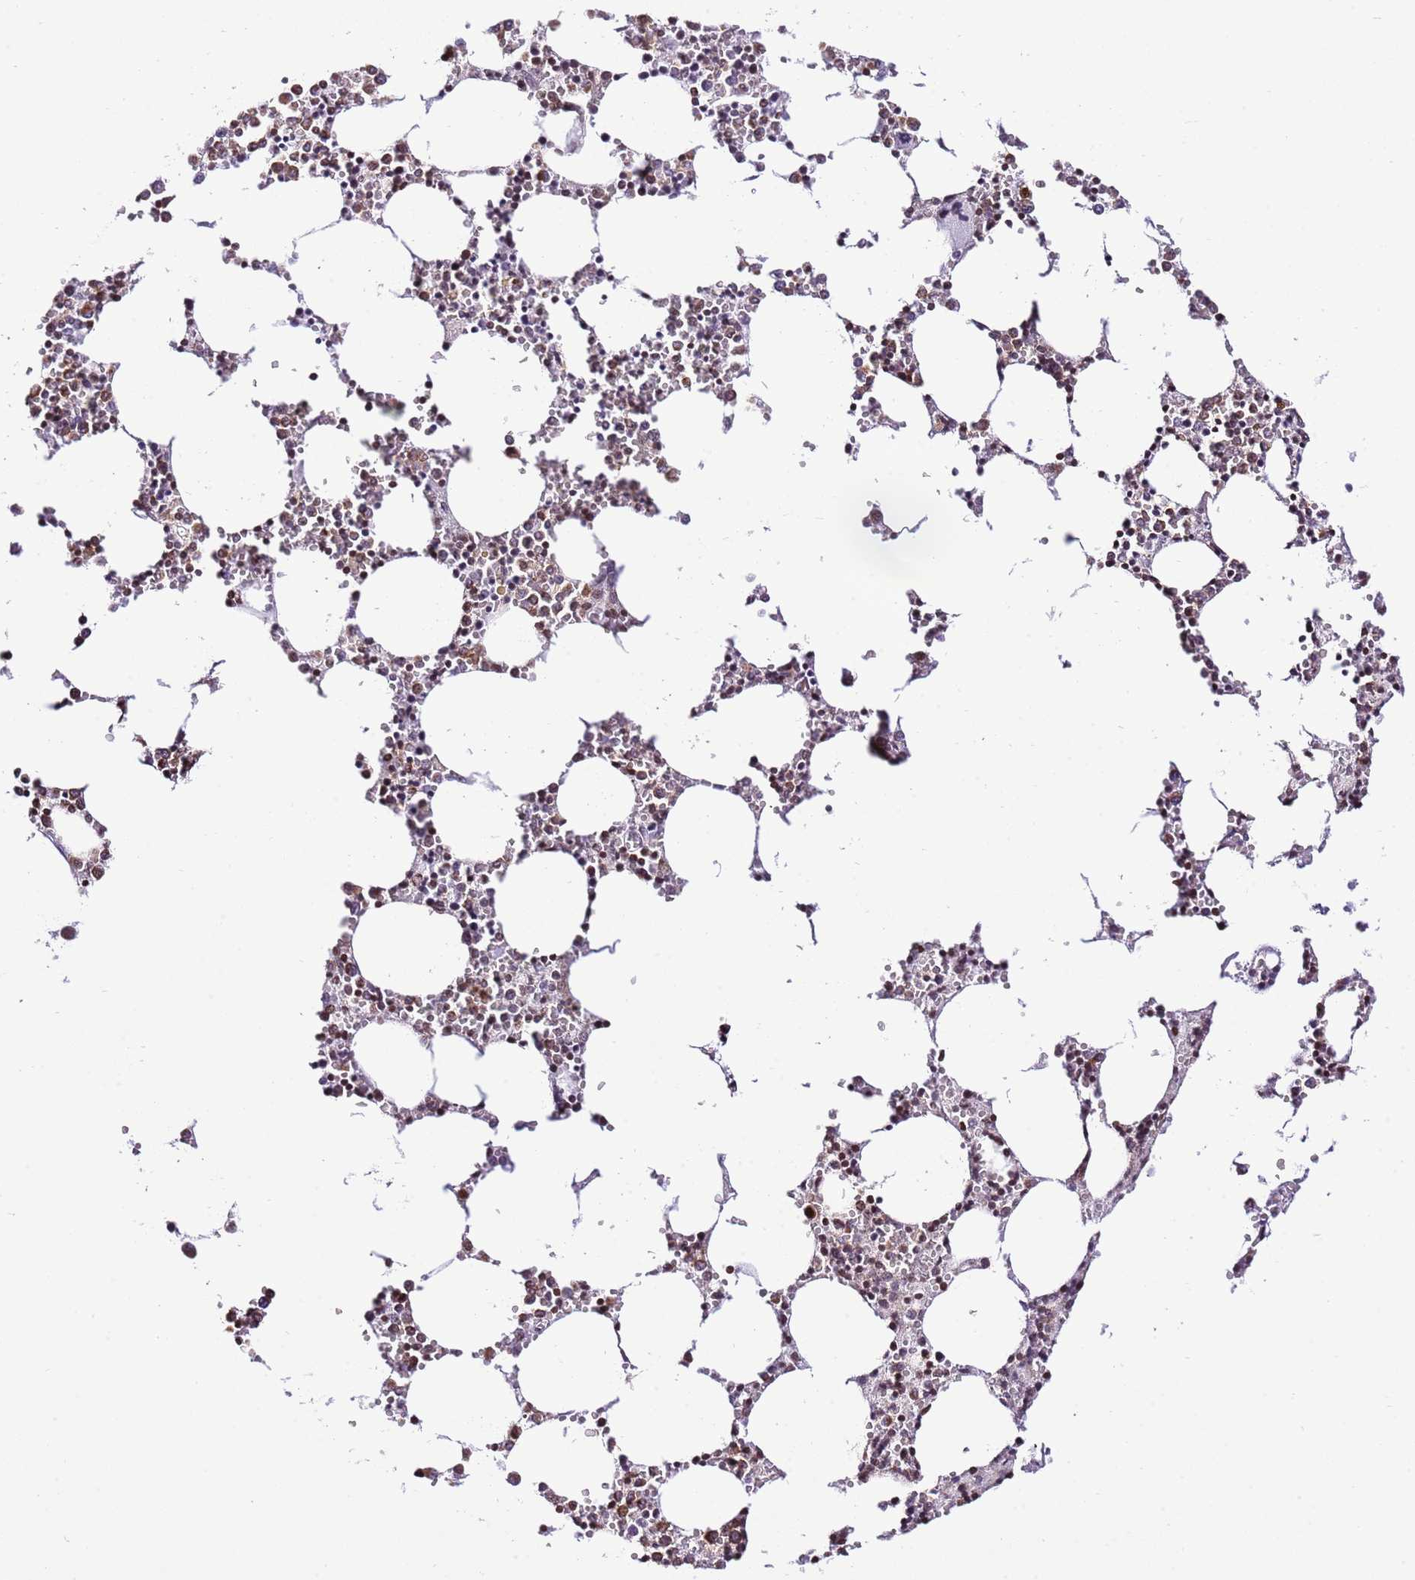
{"staining": {"intensity": "strong", "quantity": "25%-75%", "location": "cytoplasmic/membranous"}, "tissue": "bone marrow", "cell_type": "Hematopoietic cells", "image_type": "normal", "snomed": [{"axis": "morphology", "description": "Normal tissue, NOS"}, {"axis": "topography", "description": "Bone marrow"}], "caption": "Protein analysis of unremarkable bone marrow exhibits strong cytoplasmic/membranous expression in approximately 25%-75% of hematopoietic cells. The protein is stained brown, and the nuclei are stained in blue (DAB (3,3'-diaminobenzidine) IHC with brightfield microscopy, high magnification).", "gene": "PRR15", "patient": {"sex": "female", "age": 64}}